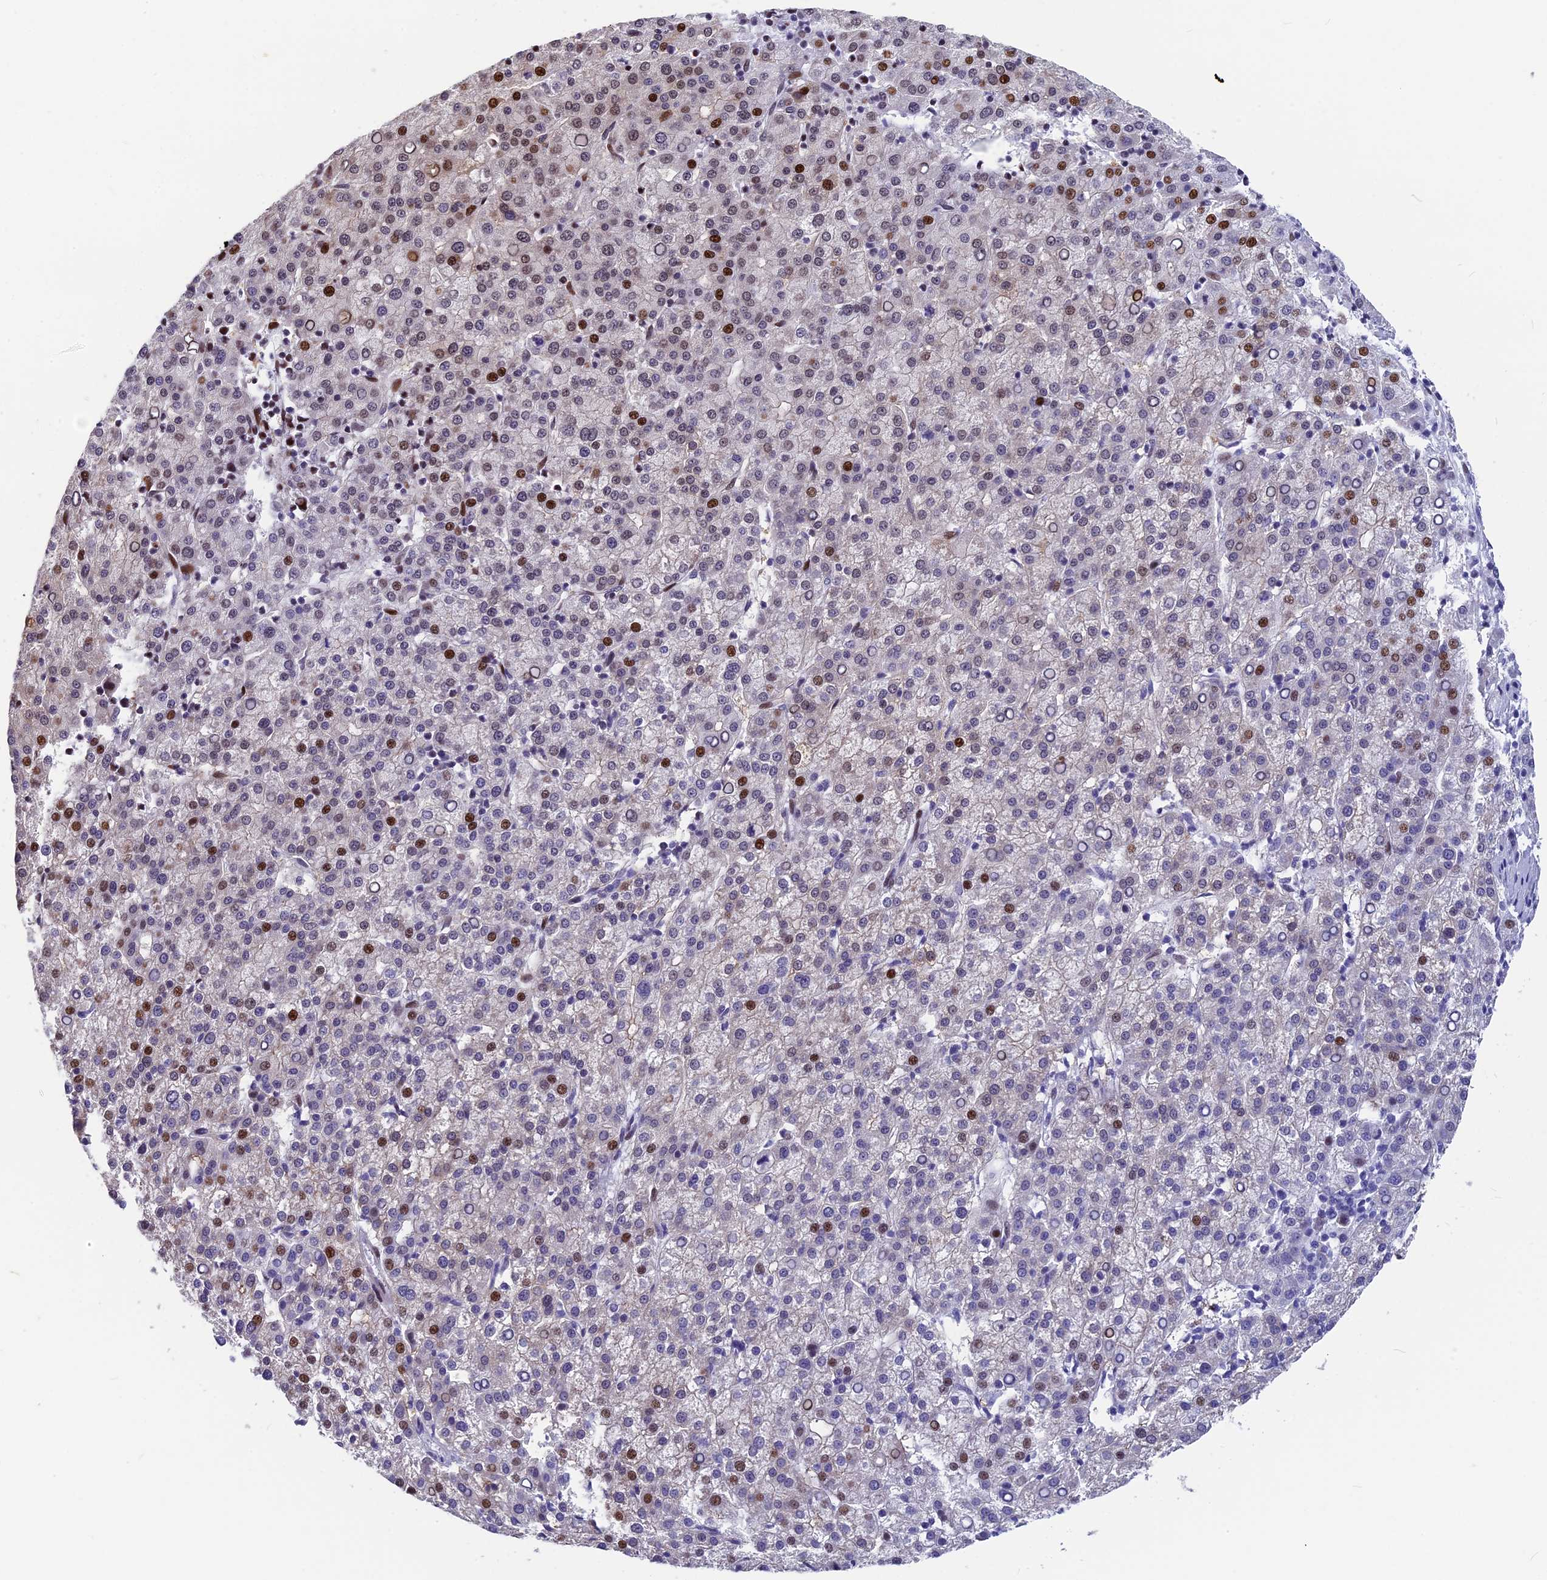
{"staining": {"intensity": "moderate", "quantity": "<25%", "location": "nuclear"}, "tissue": "liver cancer", "cell_type": "Tumor cells", "image_type": "cancer", "snomed": [{"axis": "morphology", "description": "Carcinoma, Hepatocellular, NOS"}, {"axis": "topography", "description": "Liver"}], "caption": "The photomicrograph displays immunohistochemical staining of liver cancer. There is moderate nuclear positivity is appreciated in approximately <25% of tumor cells.", "gene": "NSA2", "patient": {"sex": "female", "age": 58}}